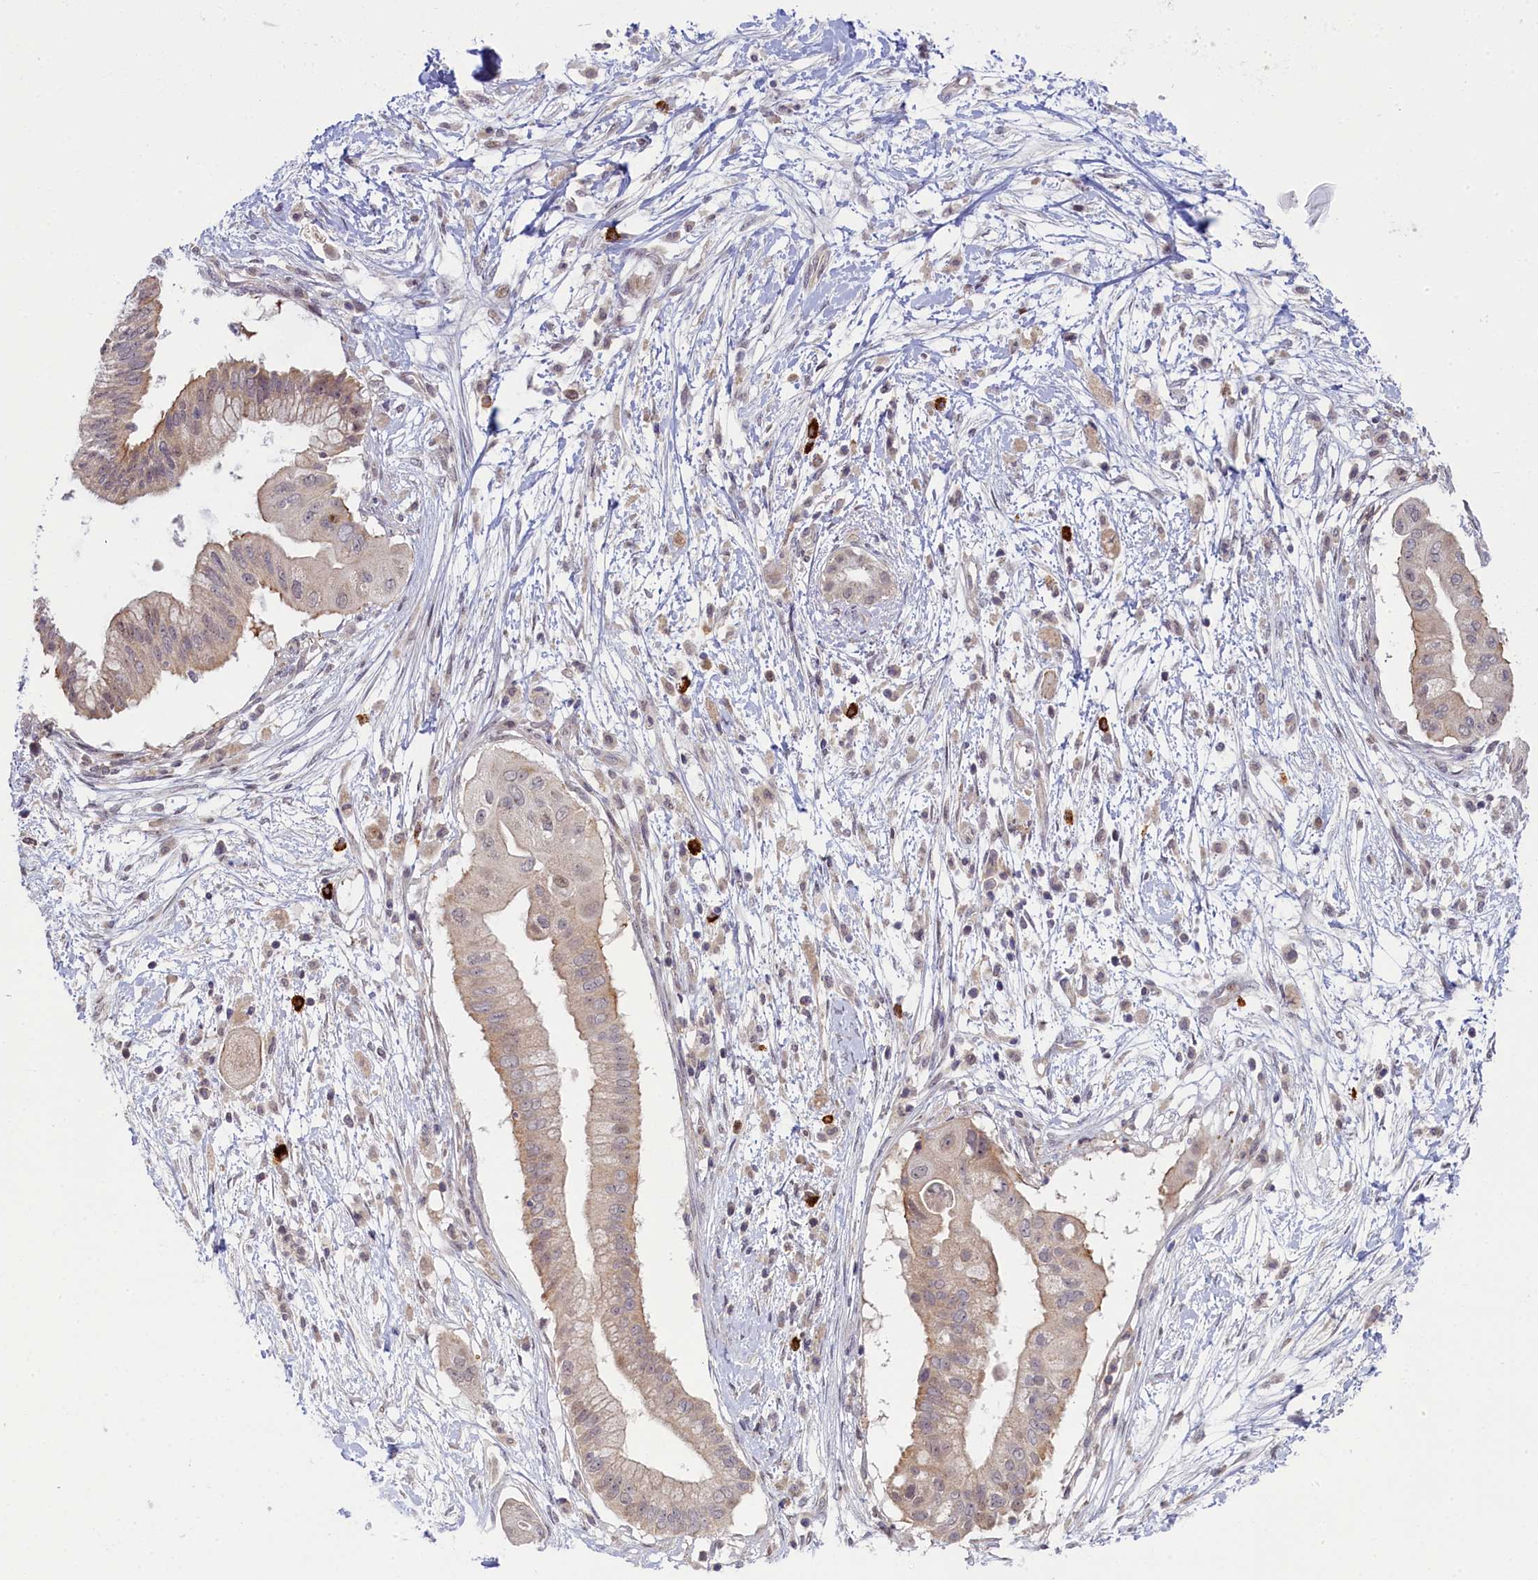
{"staining": {"intensity": "weak", "quantity": "<25%", "location": "cytoplasmic/membranous"}, "tissue": "pancreatic cancer", "cell_type": "Tumor cells", "image_type": "cancer", "snomed": [{"axis": "morphology", "description": "Adenocarcinoma, NOS"}, {"axis": "topography", "description": "Pancreas"}], "caption": "The IHC photomicrograph has no significant expression in tumor cells of adenocarcinoma (pancreatic) tissue.", "gene": "CCL23", "patient": {"sex": "male", "age": 68}}